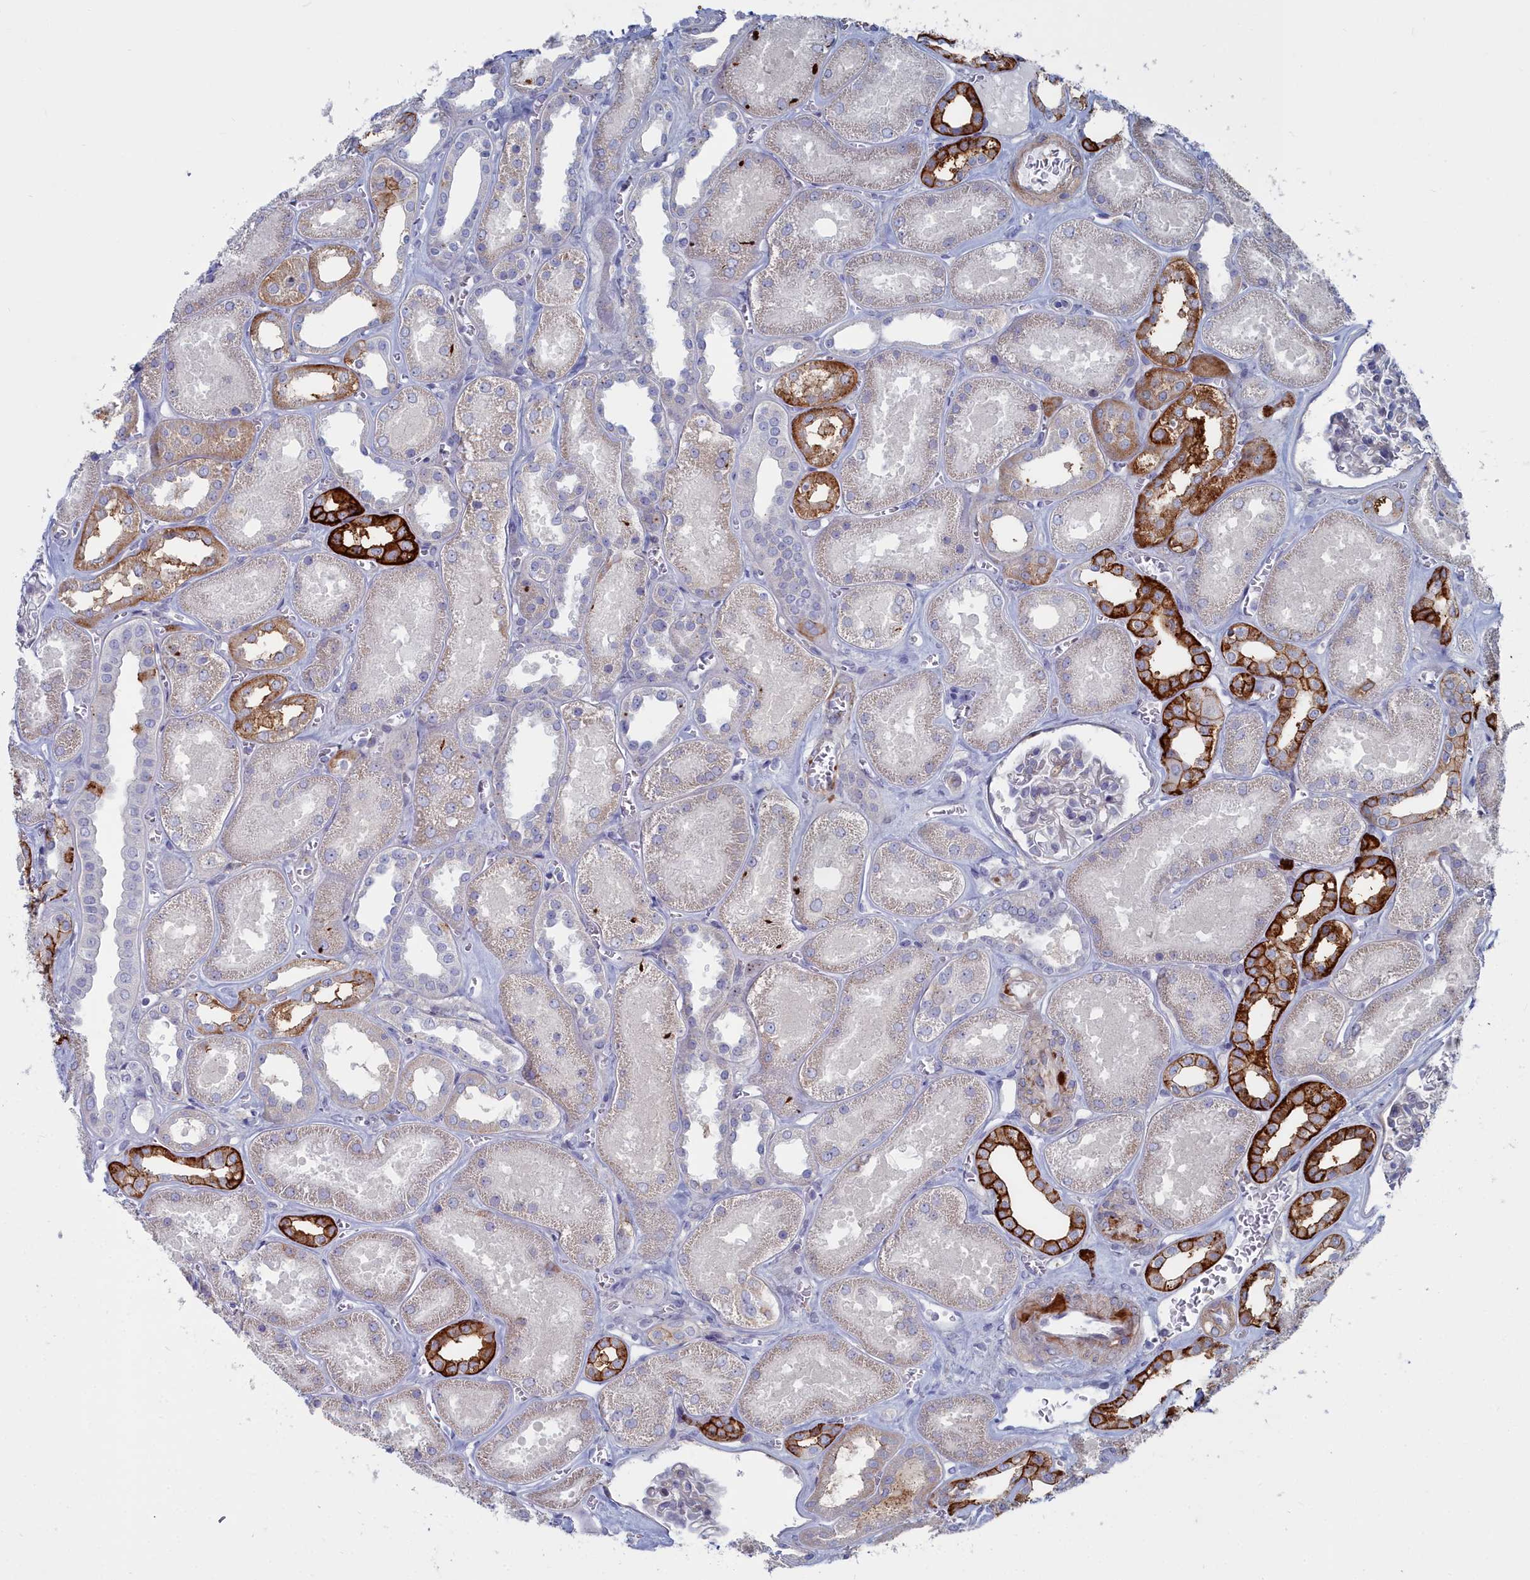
{"staining": {"intensity": "negative", "quantity": "none", "location": "none"}, "tissue": "kidney", "cell_type": "Cells in glomeruli", "image_type": "normal", "snomed": [{"axis": "morphology", "description": "Normal tissue, NOS"}, {"axis": "morphology", "description": "Adenocarcinoma, NOS"}, {"axis": "topography", "description": "Kidney"}], "caption": "Human kidney stained for a protein using immunohistochemistry exhibits no expression in cells in glomeruli.", "gene": "SHISAL2A", "patient": {"sex": "female", "age": 68}}